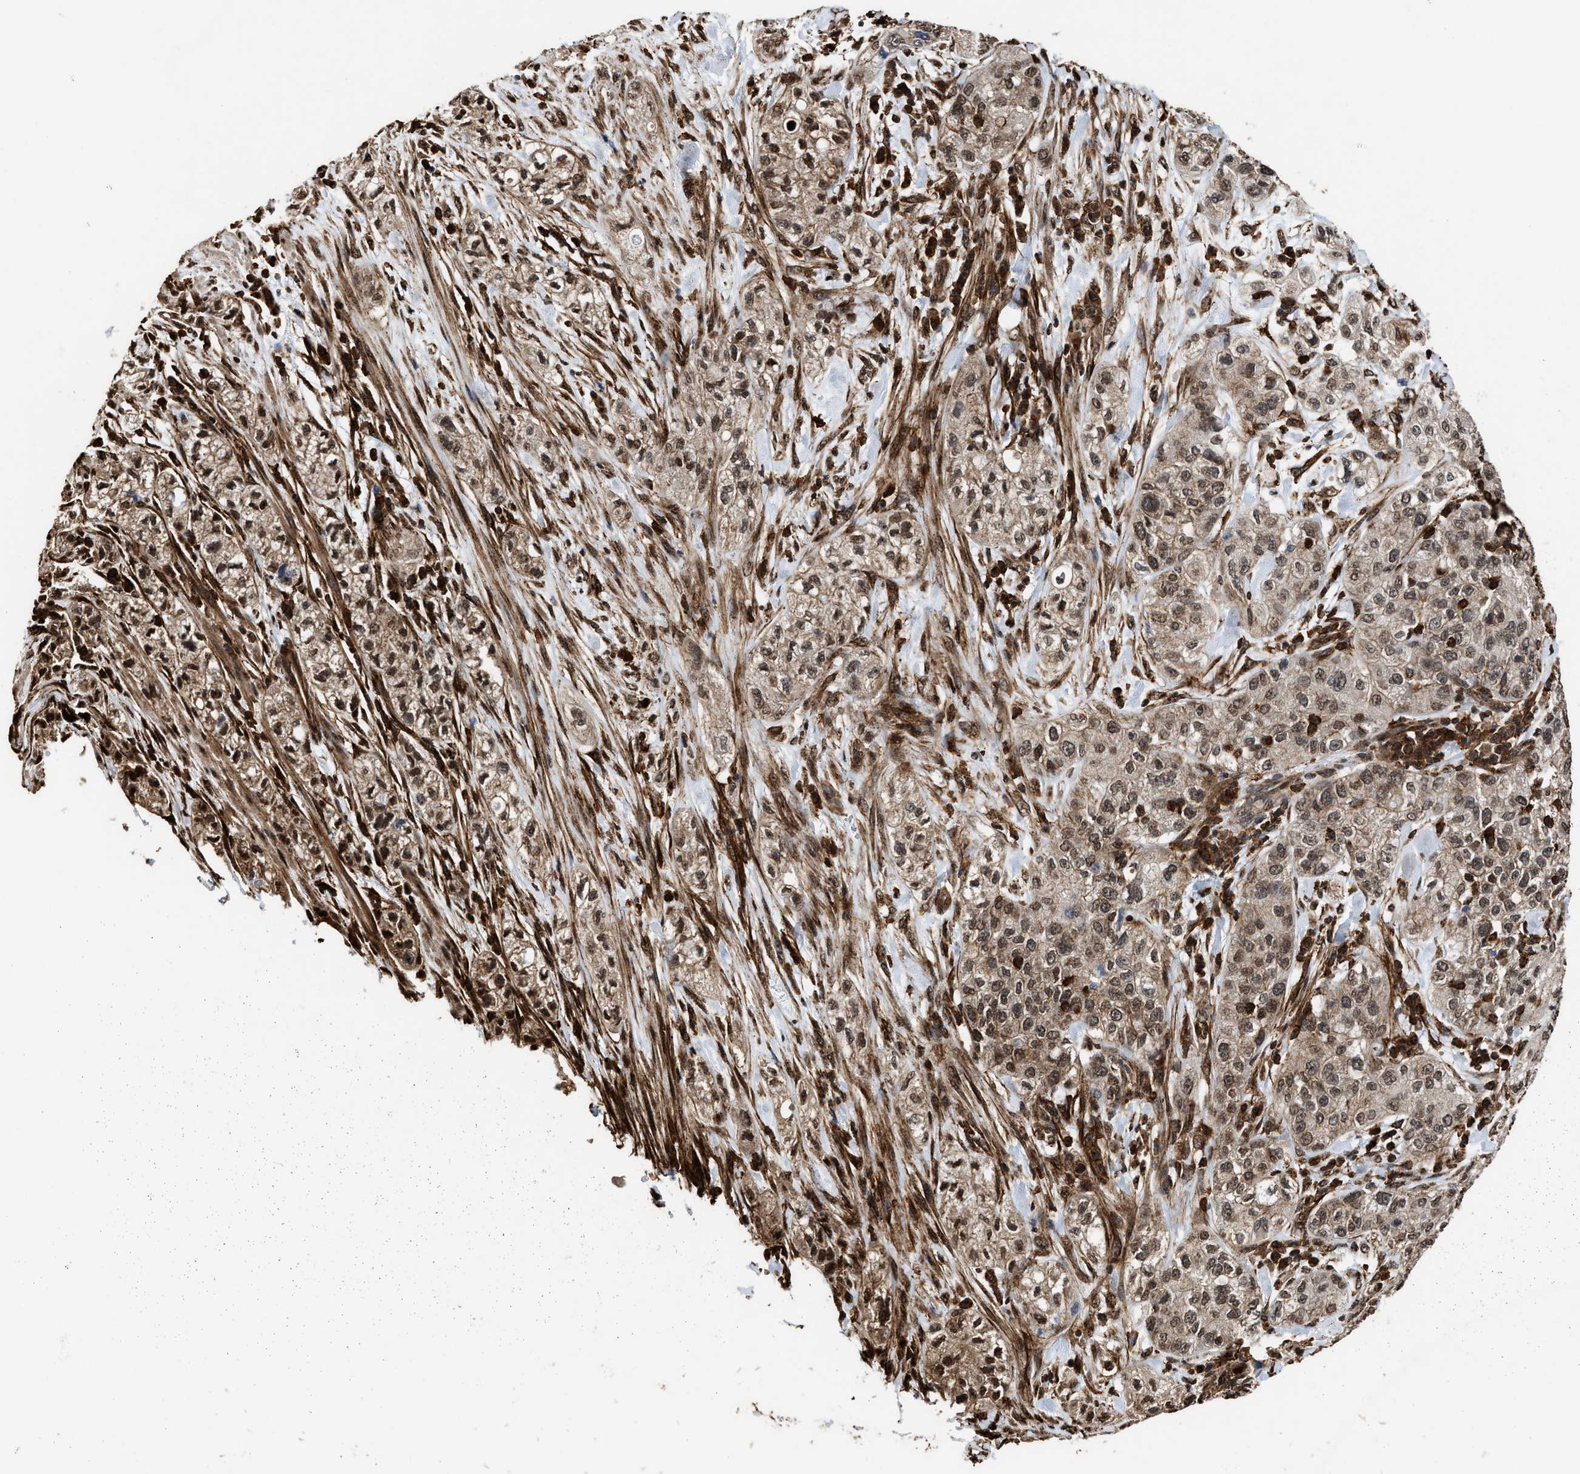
{"staining": {"intensity": "moderate", "quantity": ">75%", "location": "cytoplasmic/membranous,nuclear"}, "tissue": "pancreatic cancer", "cell_type": "Tumor cells", "image_type": "cancer", "snomed": [{"axis": "morphology", "description": "Adenocarcinoma, NOS"}, {"axis": "topography", "description": "Pancreas"}], "caption": "The image shows immunohistochemical staining of adenocarcinoma (pancreatic). There is moderate cytoplasmic/membranous and nuclear staining is identified in about >75% of tumor cells. The staining was performed using DAB (3,3'-diaminobenzidine), with brown indicating positive protein expression. Nuclei are stained blue with hematoxylin.", "gene": "SEPTIN2", "patient": {"sex": "female", "age": 78}}